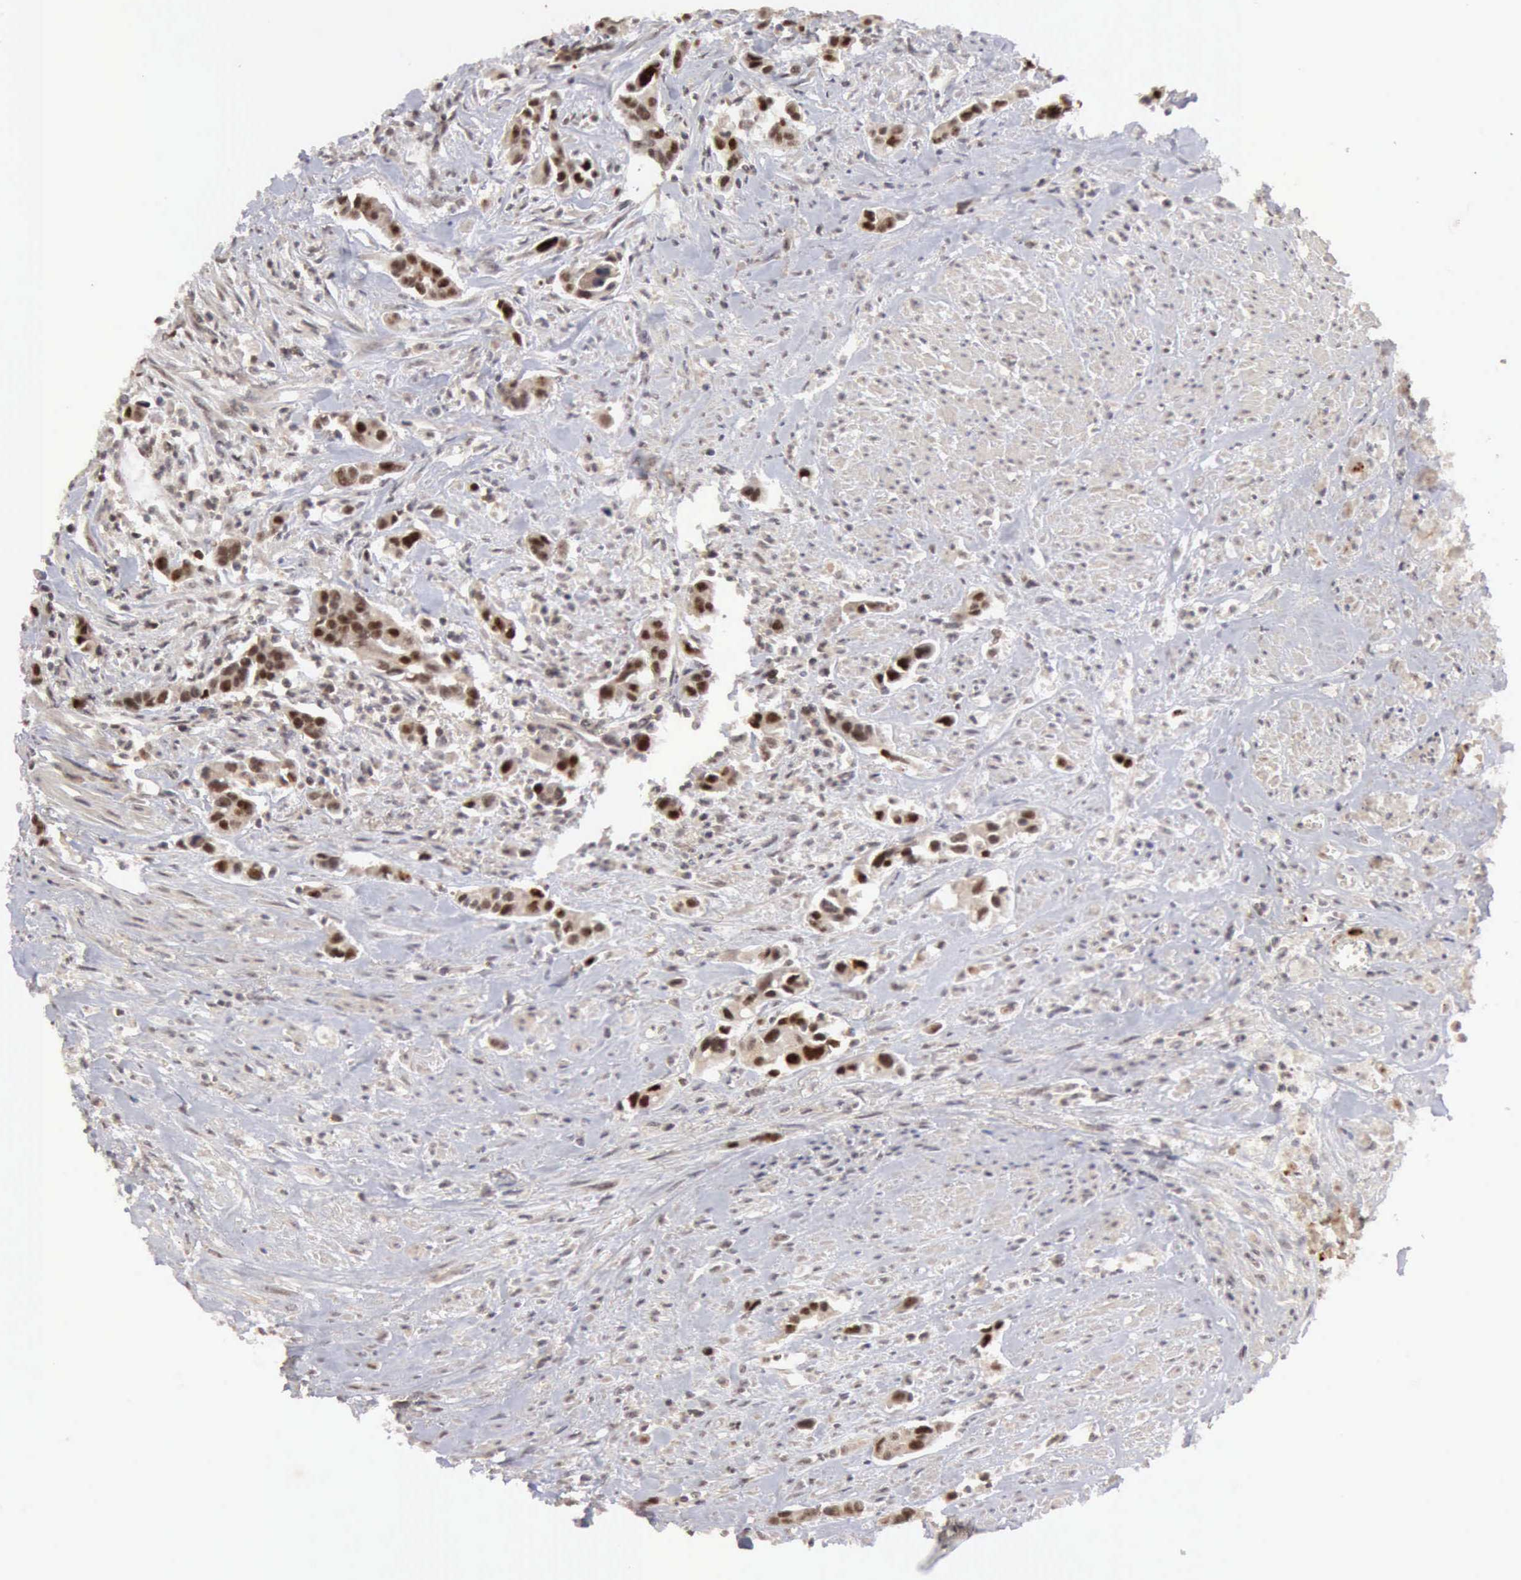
{"staining": {"intensity": "weak", "quantity": ">75%", "location": "cytoplasmic/membranous,nuclear"}, "tissue": "urothelial cancer", "cell_type": "Tumor cells", "image_type": "cancer", "snomed": [{"axis": "morphology", "description": "Urothelial carcinoma, High grade"}, {"axis": "topography", "description": "Urinary bladder"}], "caption": "Immunohistochemical staining of urothelial carcinoma (high-grade) displays low levels of weak cytoplasmic/membranous and nuclear positivity in approximately >75% of tumor cells.", "gene": "CDKN2A", "patient": {"sex": "male", "age": 86}}